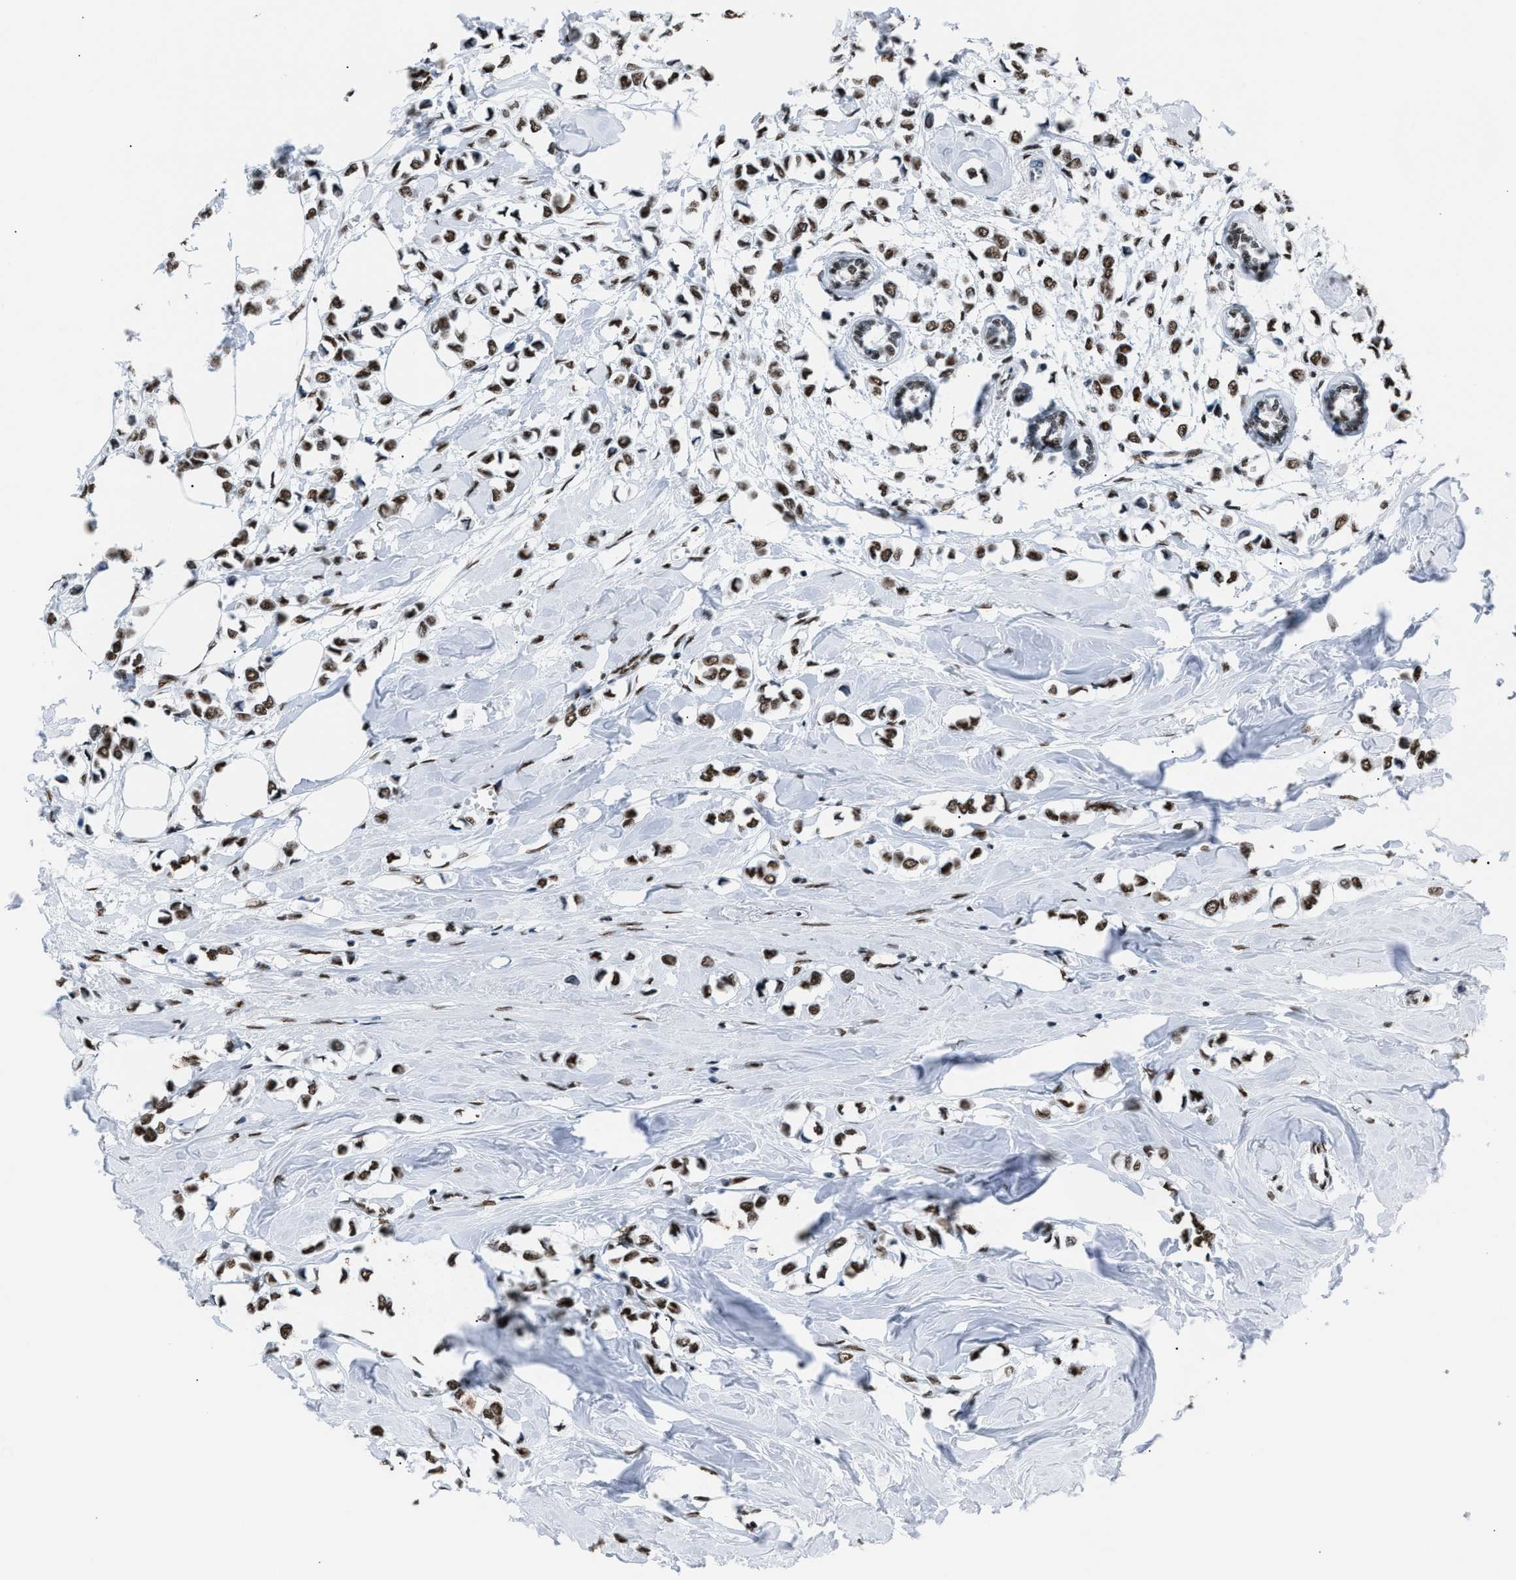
{"staining": {"intensity": "moderate", "quantity": ">75%", "location": "nuclear"}, "tissue": "breast cancer", "cell_type": "Tumor cells", "image_type": "cancer", "snomed": [{"axis": "morphology", "description": "Lobular carcinoma"}, {"axis": "topography", "description": "Breast"}], "caption": "Protein staining exhibits moderate nuclear staining in approximately >75% of tumor cells in breast cancer (lobular carcinoma).", "gene": "CCAR2", "patient": {"sex": "female", "age": 51}}